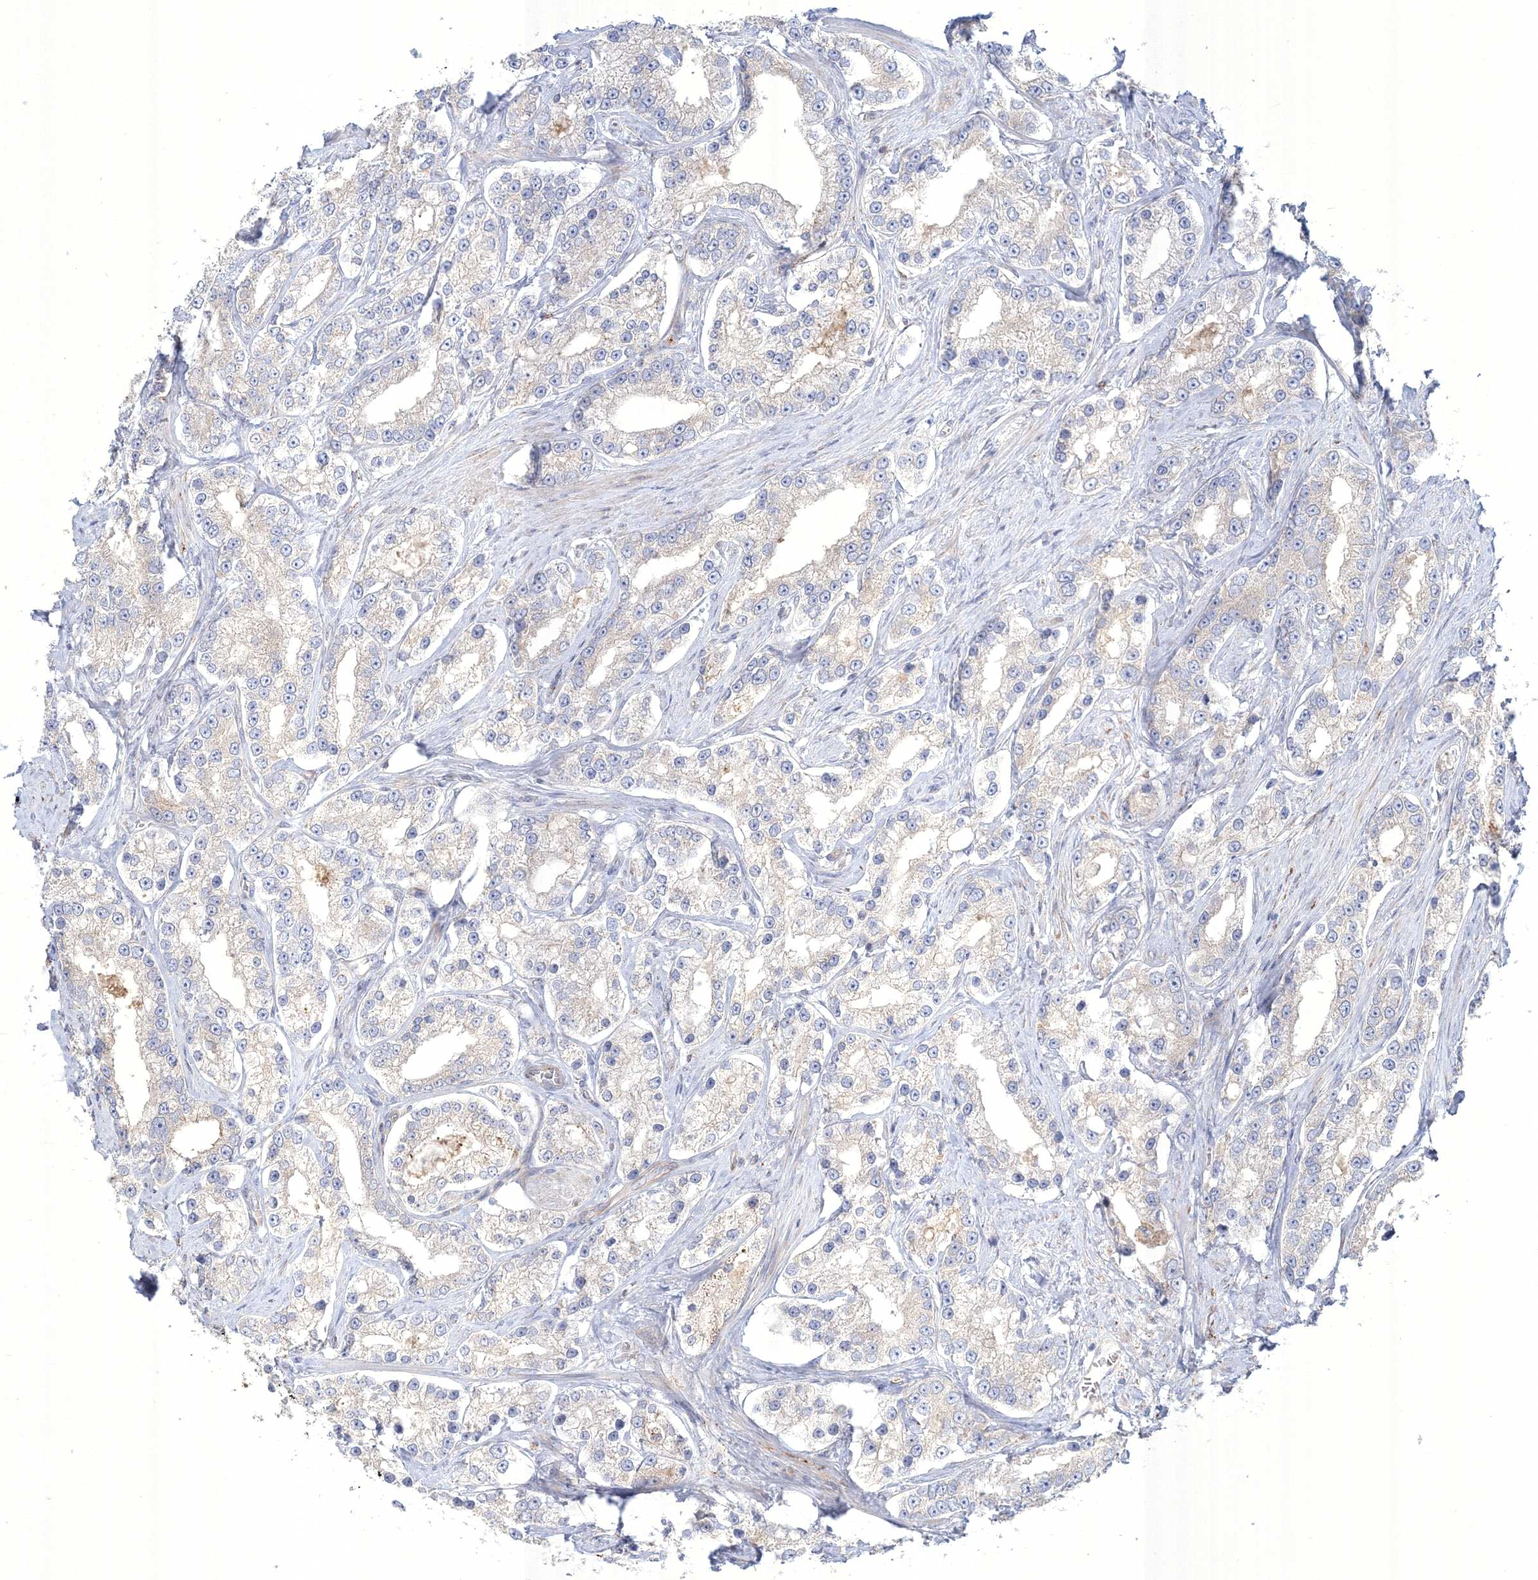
{"staining": {"intensity": "negative", "quantity": "none", "location": "none"}, "tissue": "prostate cancer", "cell_type": "Tumor cells", "image_type": "cancer", "snomed": [{"axis": "morphology", "description": "Normal tissue, NOS"}, {"axis": "morphology", "description": "Adenocarcinoma, High grade"}, {"axis": "topography", "description": "Prostate"}], "caption": "Tumor cells show no significant protein positivity in adenocarcinoma (high-grade) (prostate).", "gene": "WDR49", "patient": {"sex": "male", "age": 83}}